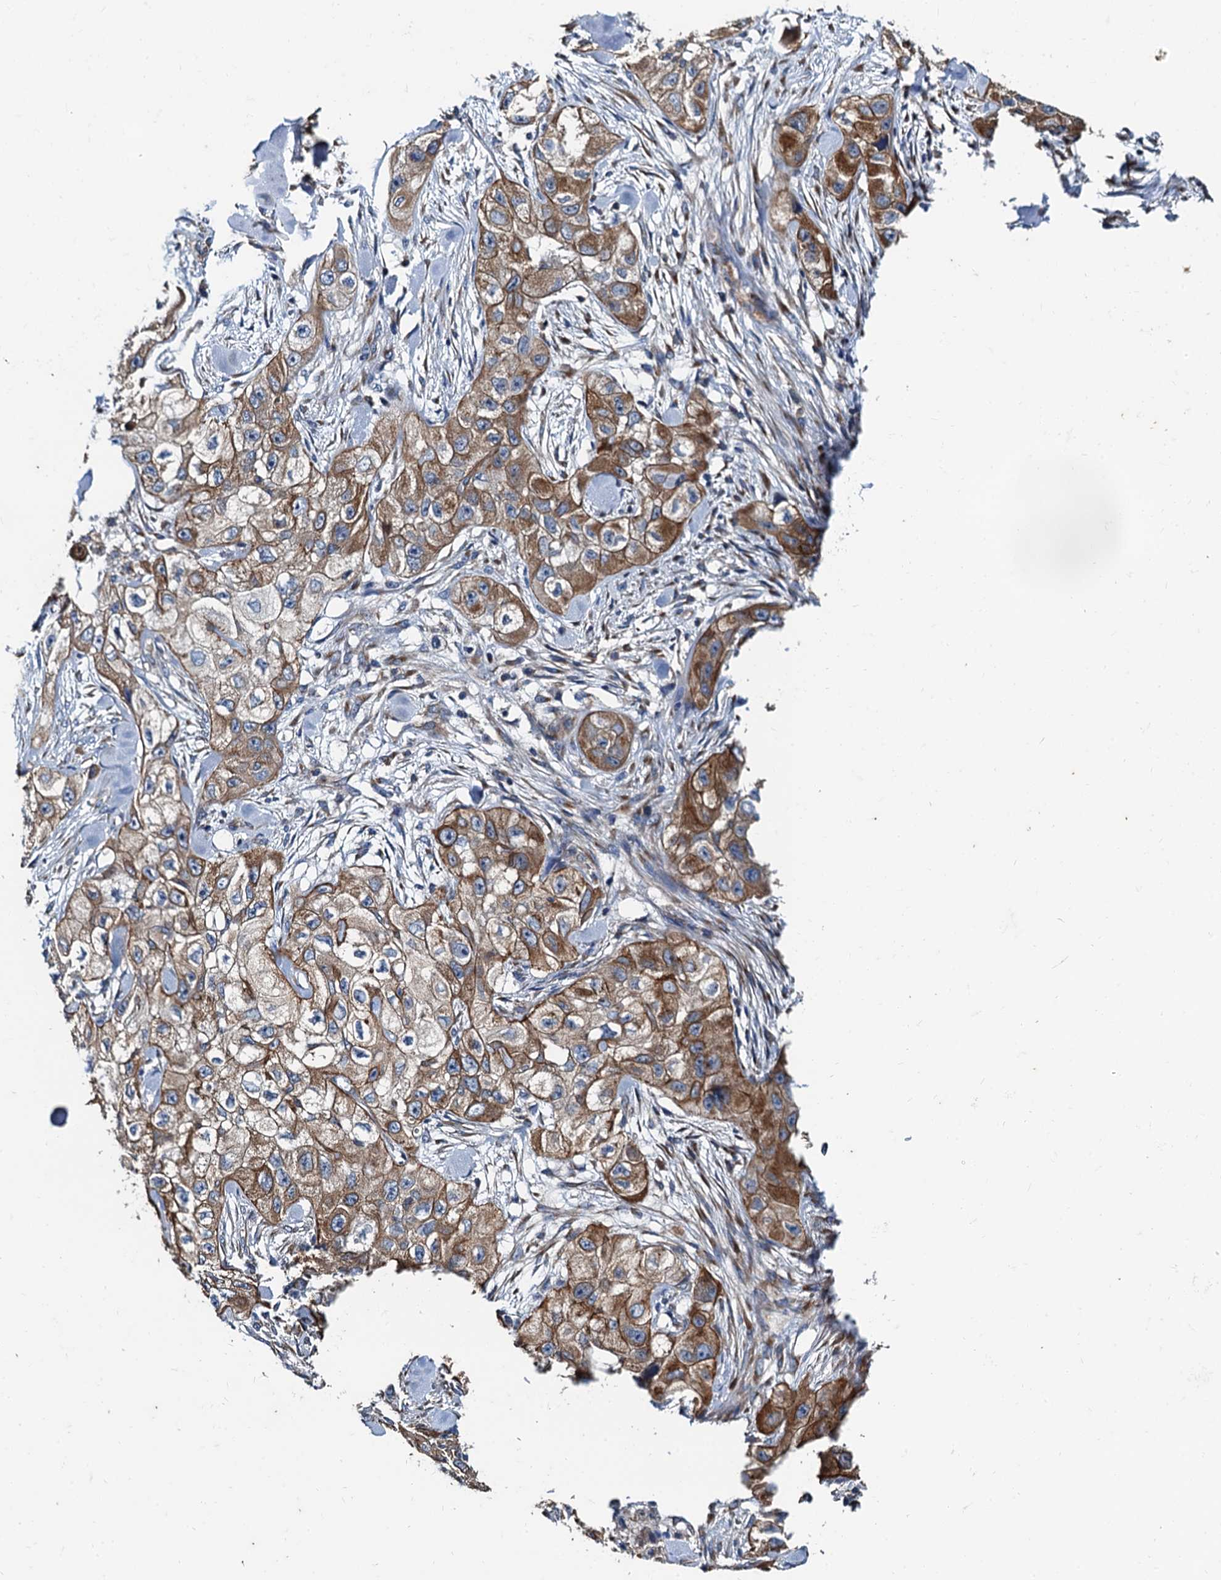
{"staining": {"intensity": "moderate", "quantity": ">75%", "location": "cytoplasmic/membranous"}, "tissue": "skin cancer", "cell_type": "Tumor cells", "image_type": "cancer", "snomed": [{"axis": "morphology", "description": "Squamous cell carcinoma, NOS"}, {"axis": "topography", "description": "Skin"}, {"axis": "topography", "description": "Subcutis"}], "caption": "Squamous cell carcinoma (skin) tissue exhibits moderate cytoplasmic/membranous expression in about >75% of tumor cells, visualized by immunohistochemistry. Immunohistochemistry stains the protein in brown and the nuclei are stained blue.", "gene": "NGRN", "patient": {"sex": "male", "age": 73}}